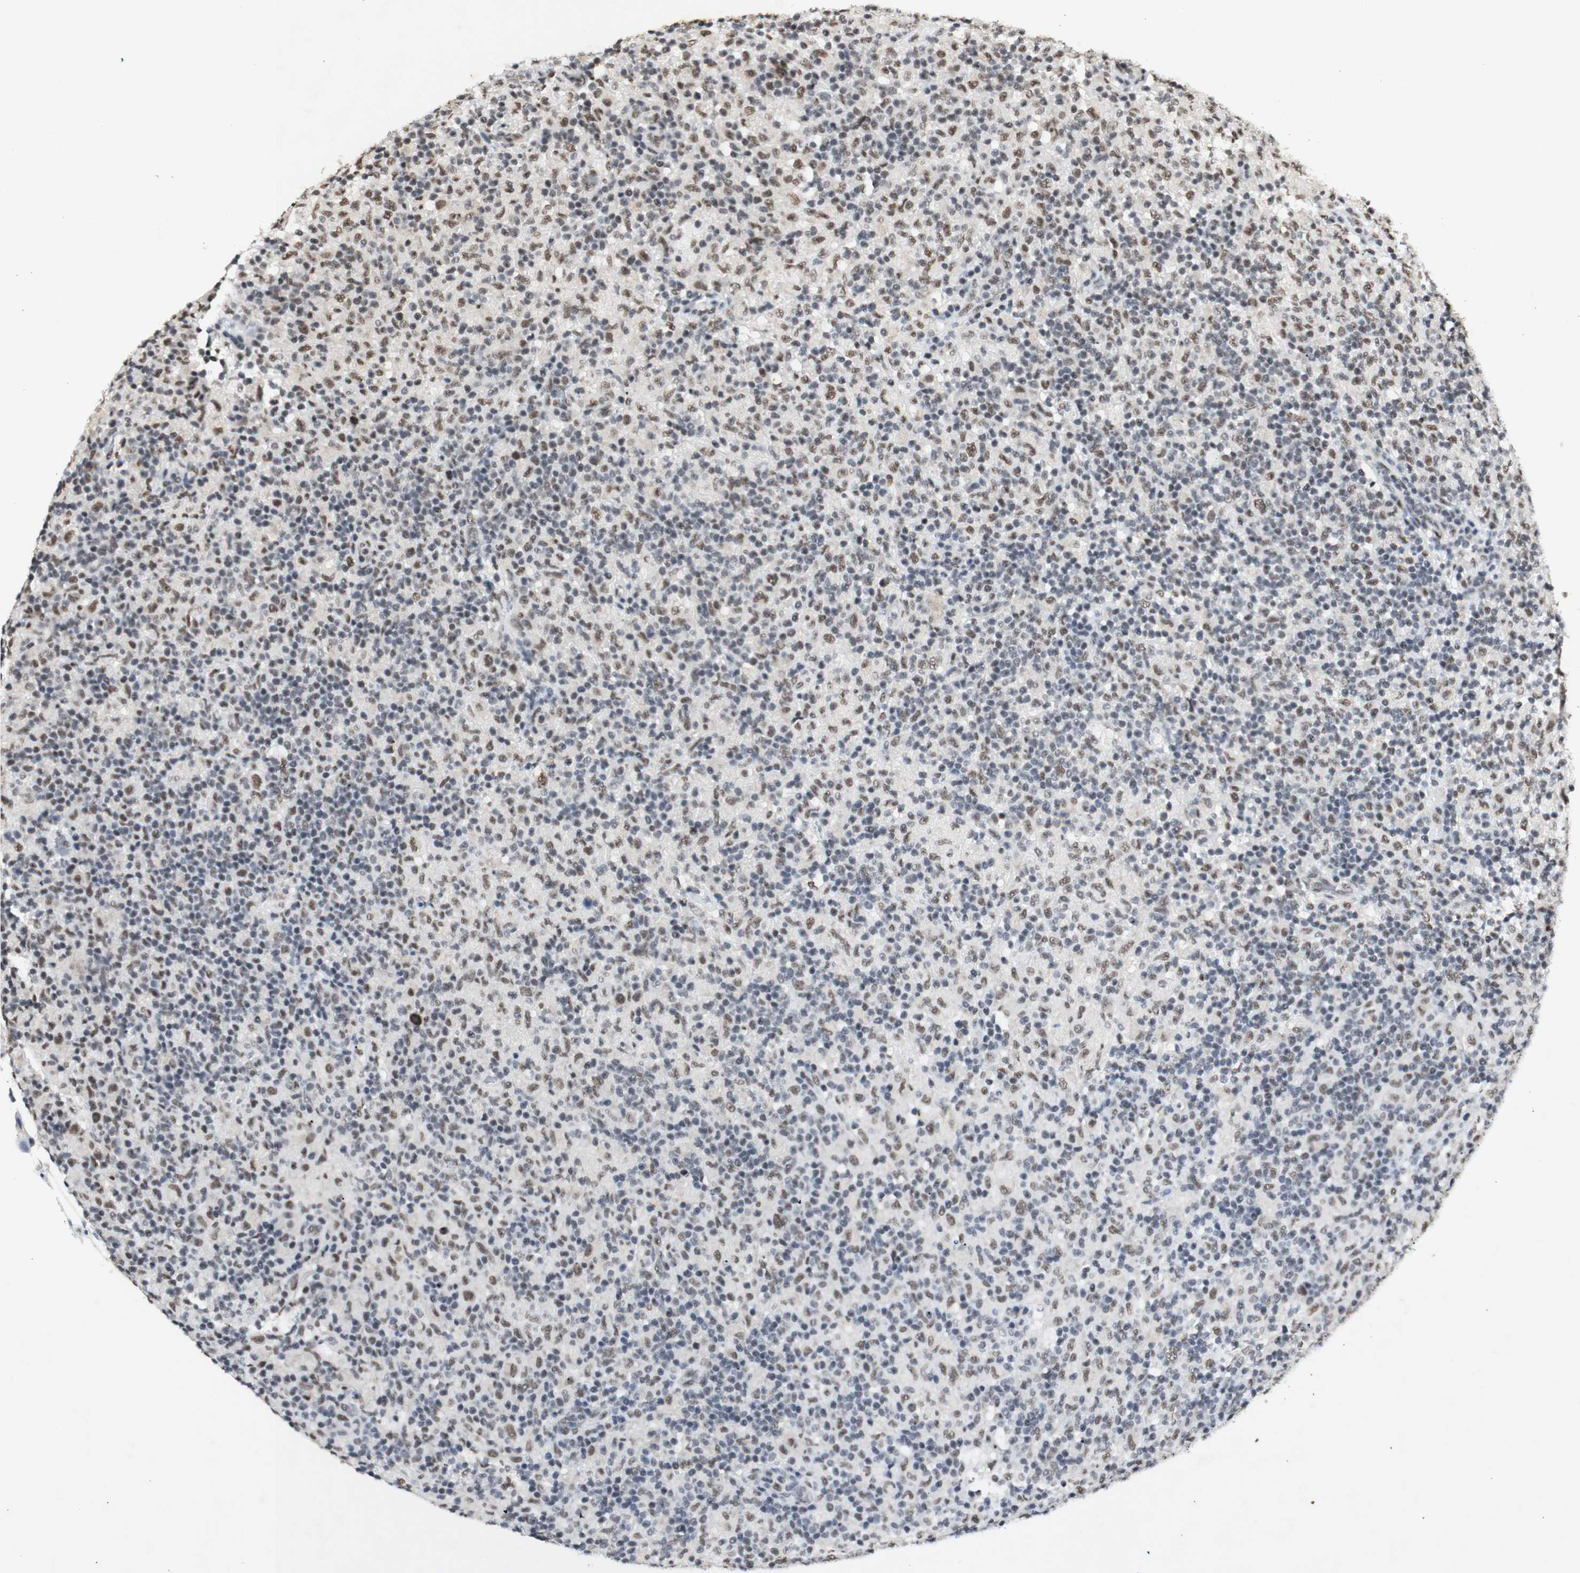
{"staining": {"intensity": "moderate", "quantity": "25%-75%", "location": "nuclear"}, "tissue": "lymphoma", "cell_type": "Tumor cells", "image_type": "cancer", "snomed": [{"axis": "morphology", "description": "Hodgkin's disease, NOS"}, {"axis": "topography", "description": "Lymph node"}], "caption": "Protein staining exhibits moderate nuclear expression in about 25%-75% of tumor cells in lymphoma.", "gene": "SNRPB", "patient": {"sex": "male", "age": 70}}